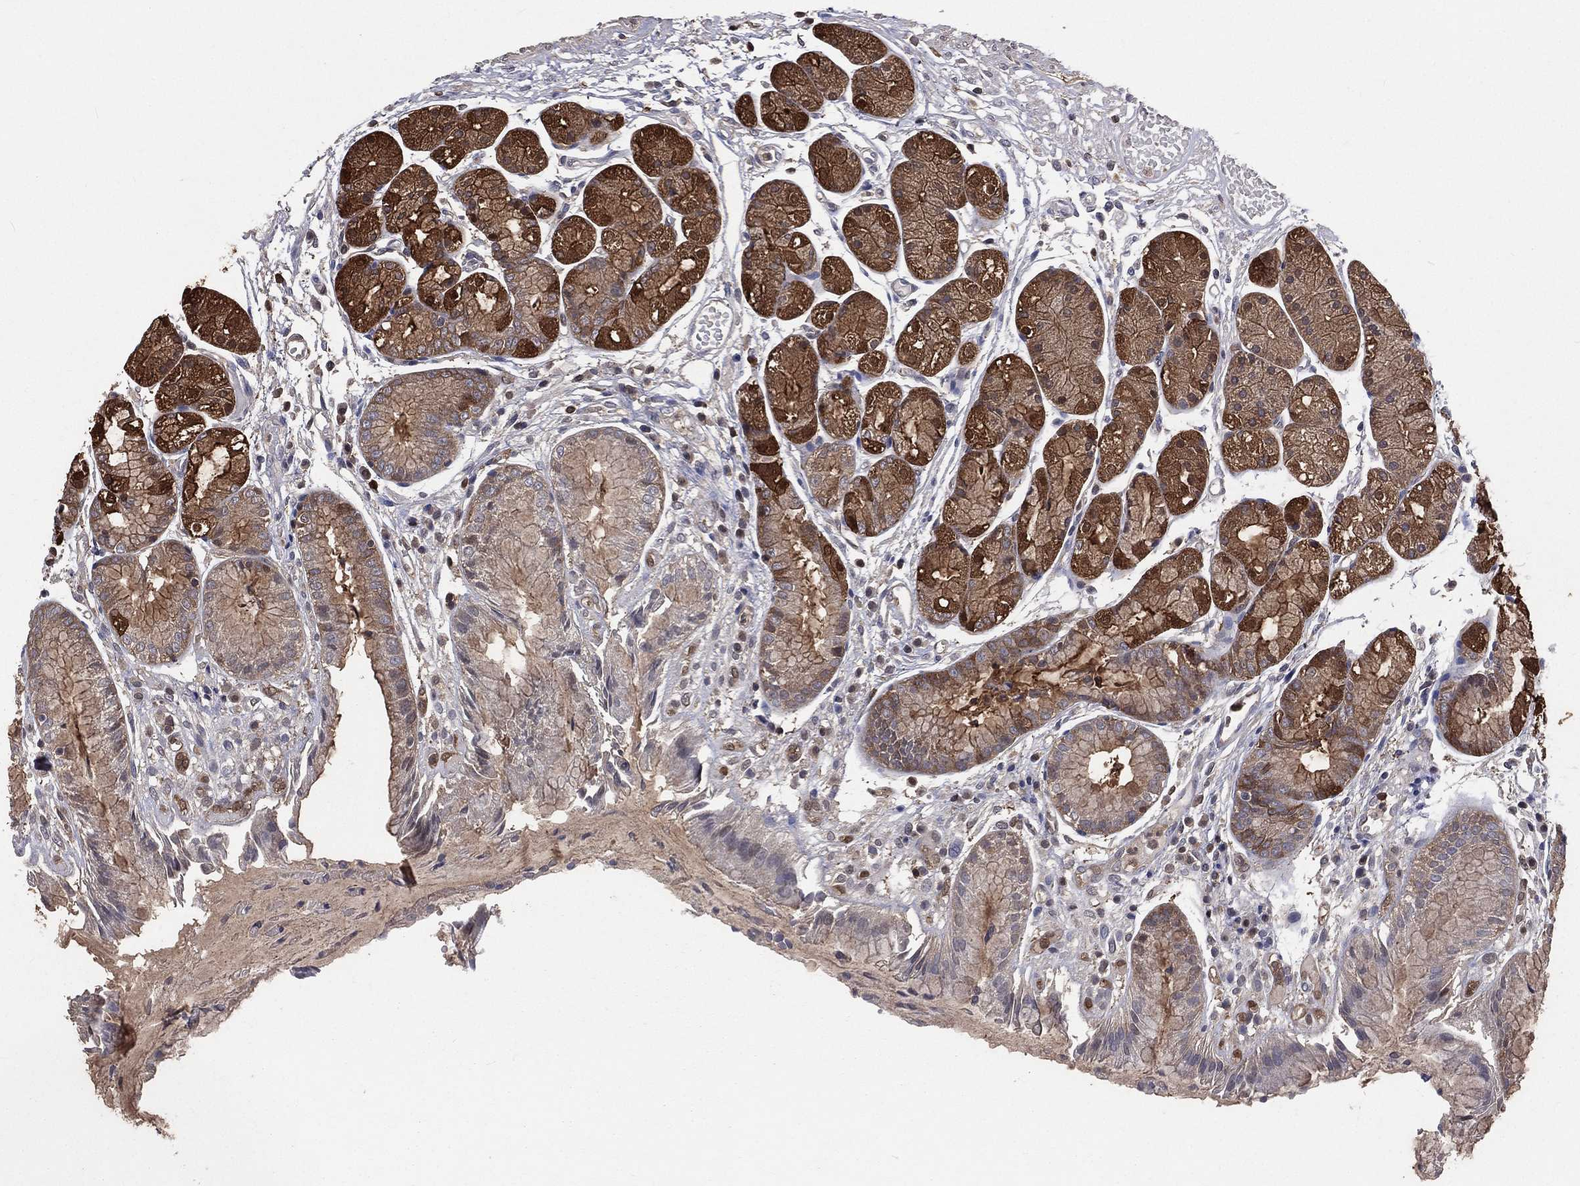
{"staining": {"intensity": "strong", "quantity": "25%-75%", "location": "cytoplasmic/membranous"}, "tissue": "stomach", "cell_type": "Glandular cells", "image_type": "normal", "snomed": [{"axis": "morphology", "description": "Normal tissue, NOS"}, {"axis": "topography", "description": "Stomach, upper"}], "caption": "Immunohistochemical staining of normal human stomach reveals high levels of strong cytoplasmic/membranous staining in approximately 25%-75% of glandular cells. The staining was performed using DAB (3,3'-diaminobenzidine), with brown indicating positive protein expression. Nuclei are stained blue with hematoxylin.", "gene": "TBC1D2", "patient": {"sex": "male", "age": 72}}